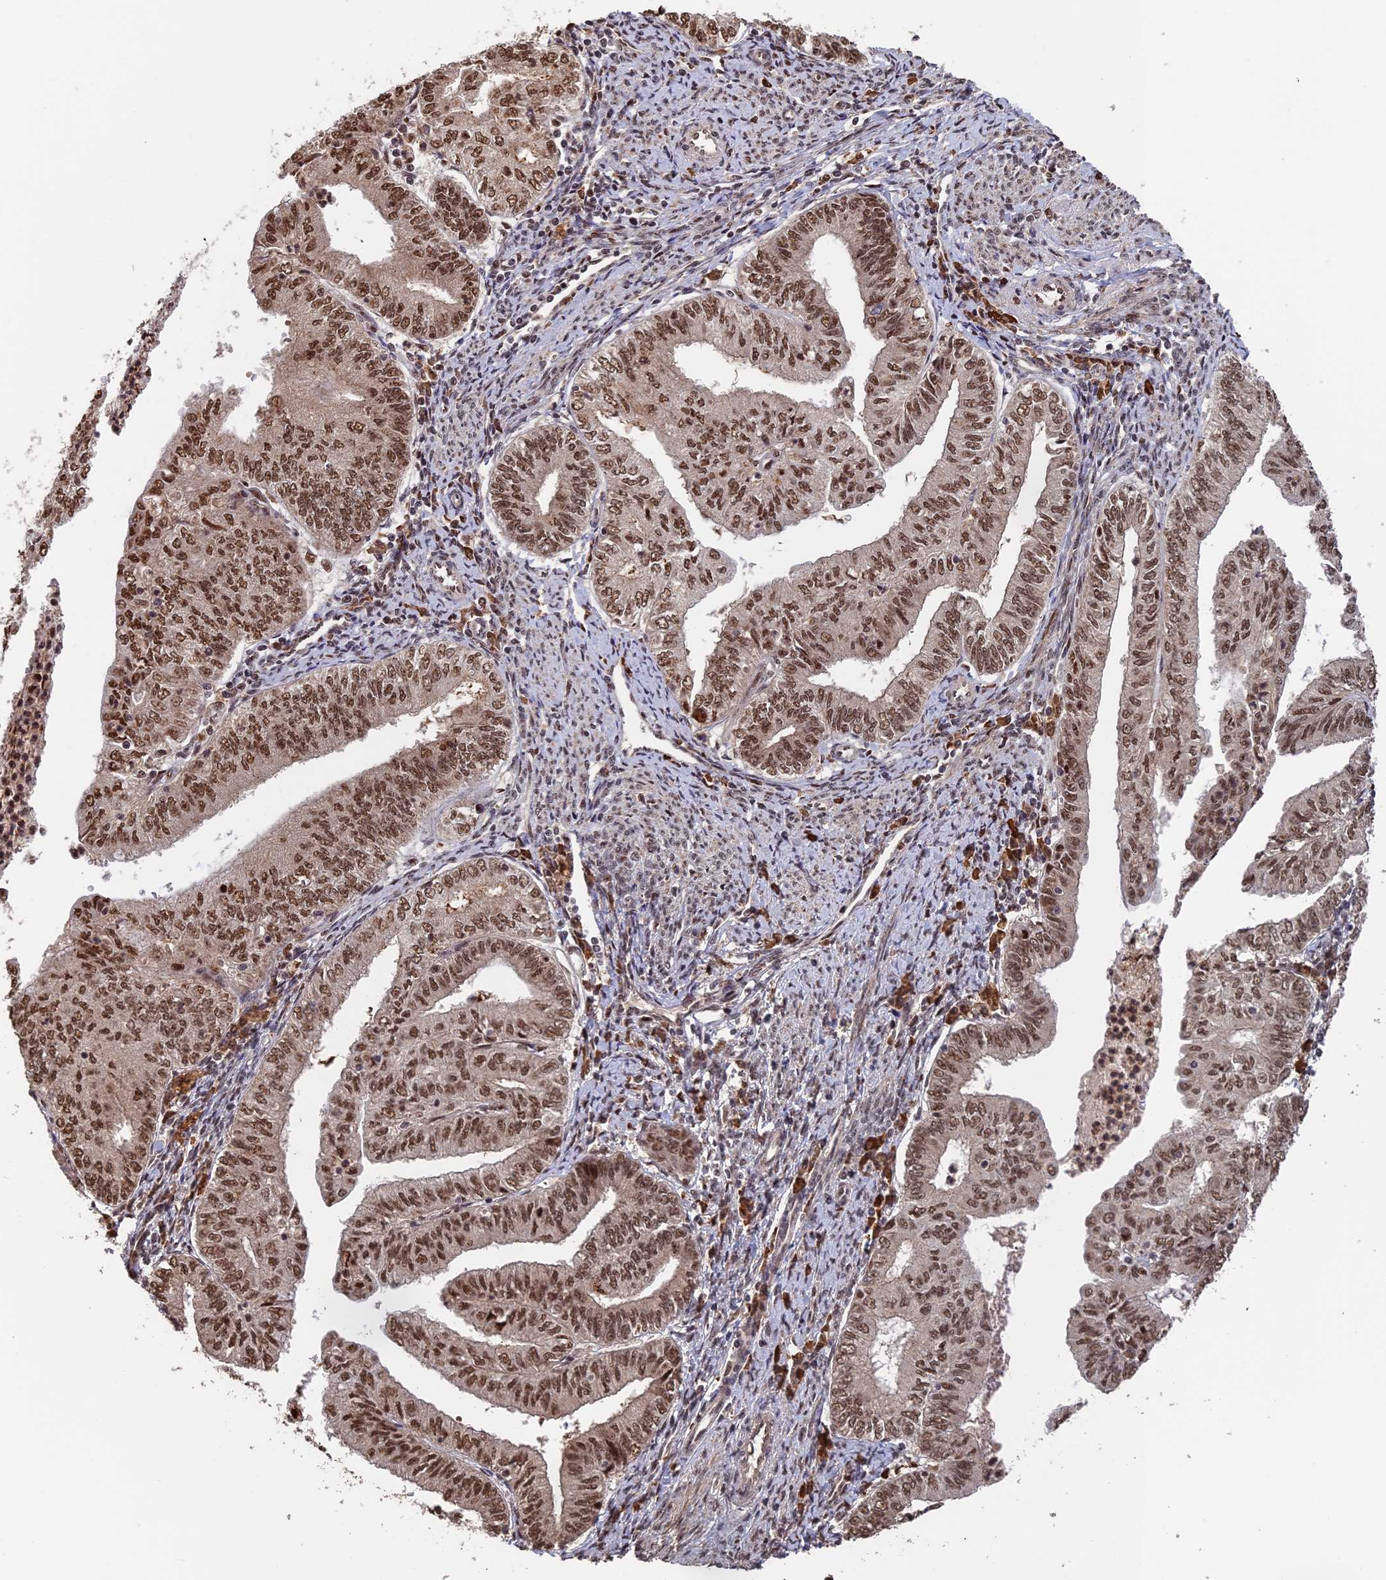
{"staining": {"intensity": "moderate", "quantity": ">75%", "location": "nuclear"}, "tissue": "endometrial cancer", "cell_type": "Tumor cells", "image_type": "cancer", "snomed": [{"axis": "morphology", "description": "Adenocarcinoma, NOS"}, {"axis": "topography", "description": "Endometrium"}], "caption": "Moderate nuclear positivity is appreciated in about >75% of tumor cells in endometrial cancer. (DAB (3,3'-diaminobenzidine) IHC with brightfield microscopy, high magnification).", "gene": "OSBPL1A", "patient": {"sex": "female", "age": 66}}